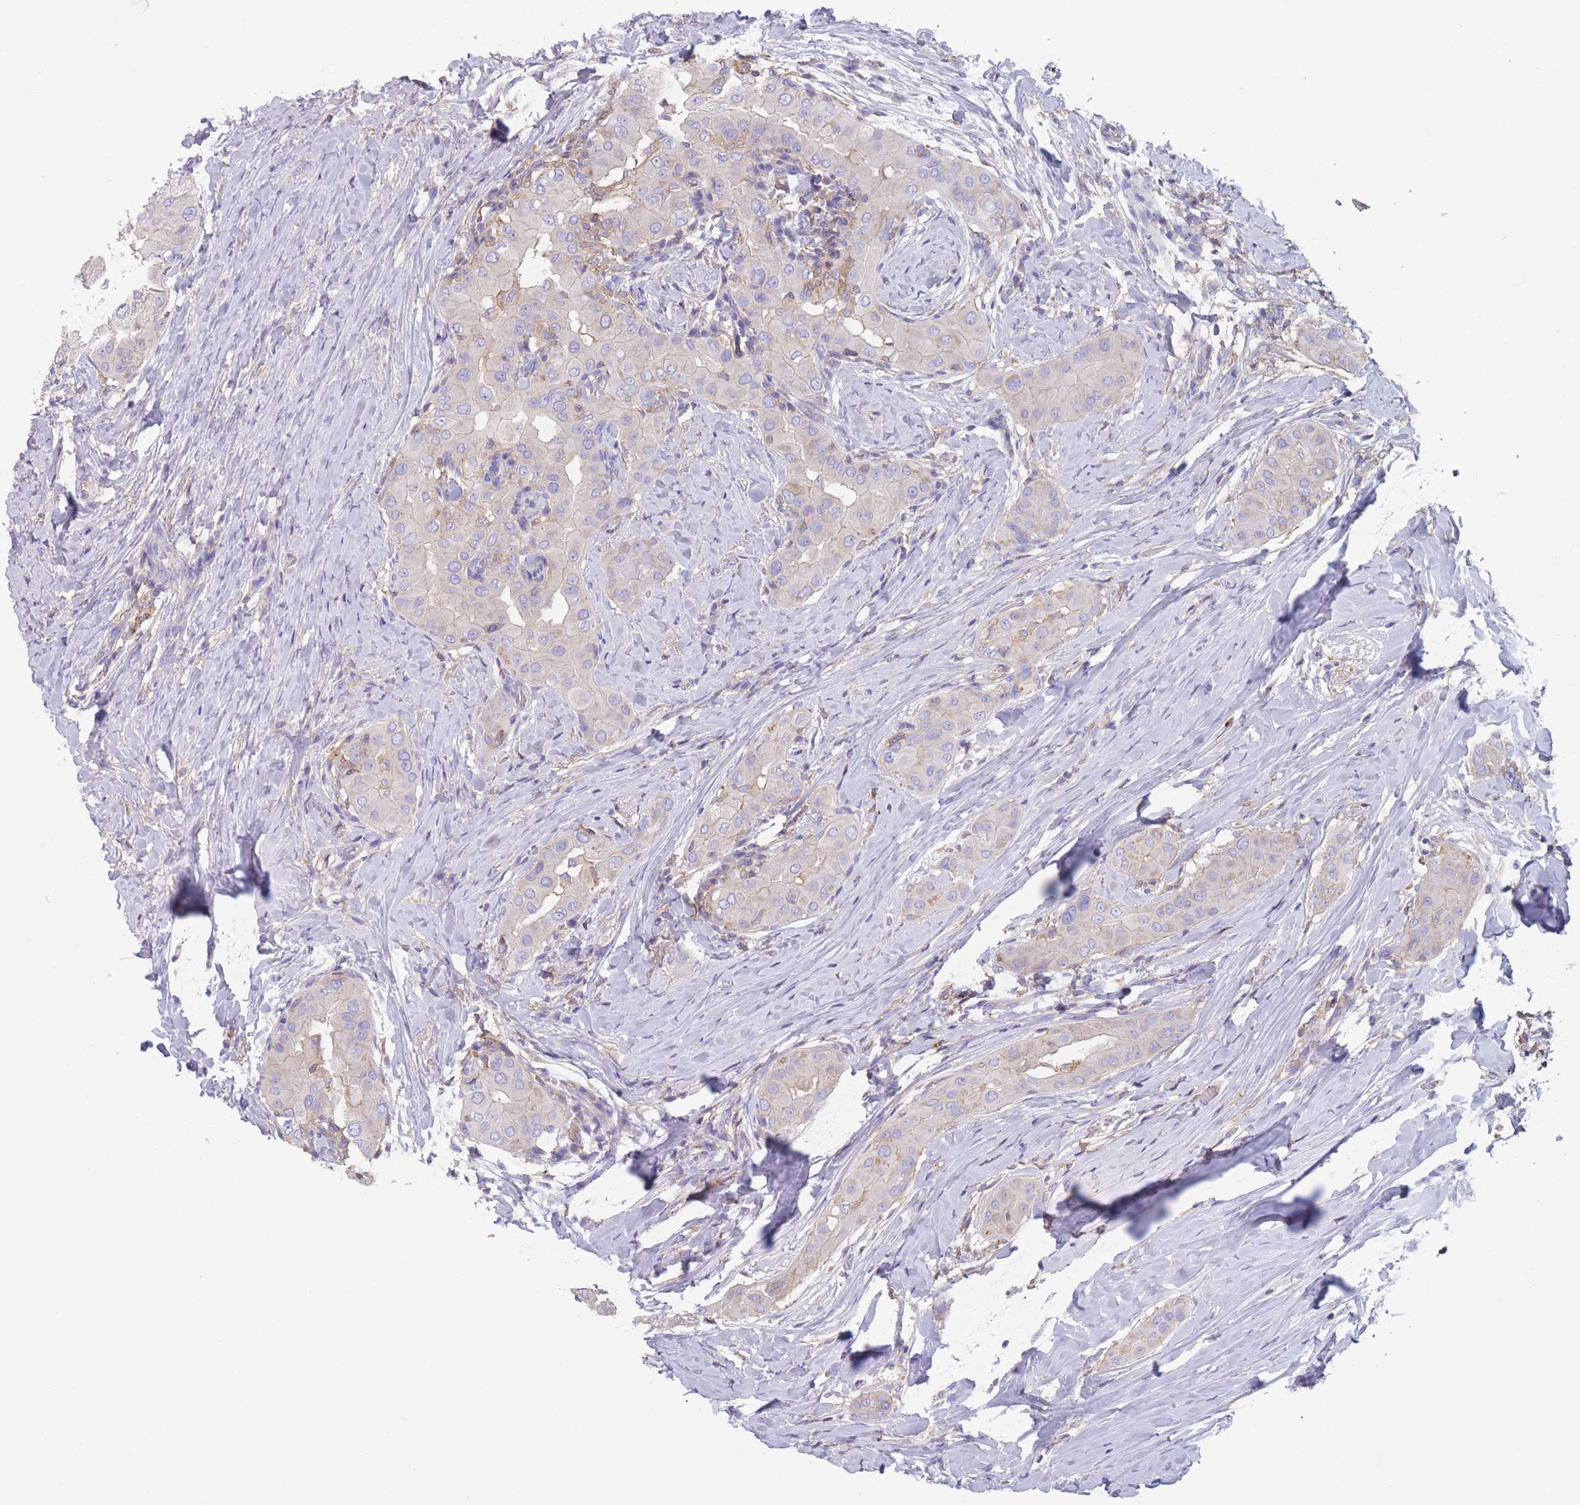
{"staining": {"intensity": "moderate", "quantity": "<25%", "location": "cytoplasmic/membranous"}, "tissue": "thyroid cancer", "cell_type": "Tumor cells", "image_type": "cancer", "snomed": [{"axis": "morphology", "description": "Papillary adenocarcinoma, NOS"}, {"axis": "topography", "description": "Thyroid gland"}], "caption": "DAB (3,3'-diaminobenzidine) immunohistochemical staining of thyroid cancer (papillary adenocarcinoma) demonstrates moderate cytoplasmic/membranous protein positivity in approximately <25% of tumor cells.", "gene": "ADH1A", "patient": {"sex": "male", "age": 33}}